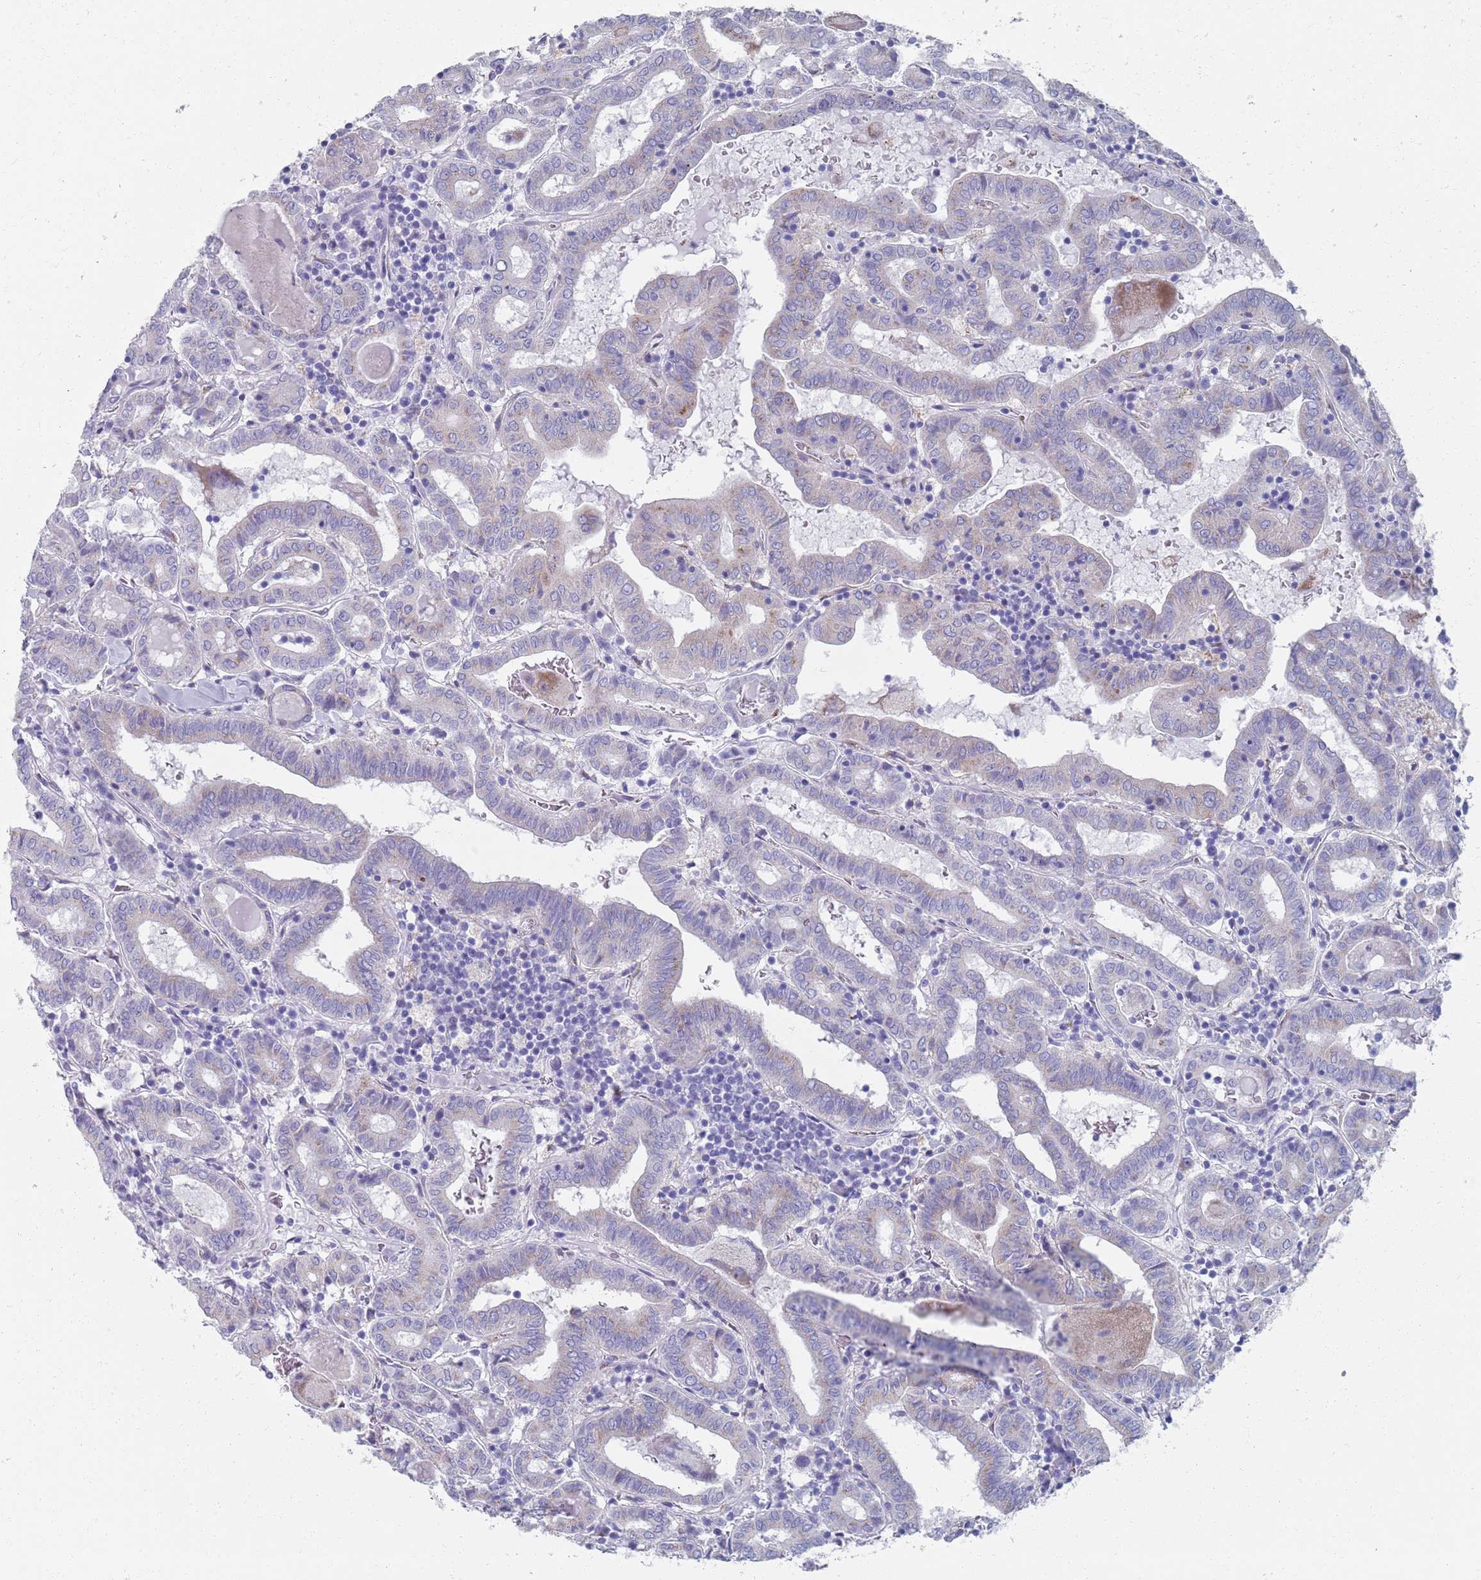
{"staining": {"intensity": "negative", "quantity": "none", "location": "none"}, "tissue": "thyroid cancer", "cell_type": "Tumor cells", "image_type": "cancer", "snomed": [{"axis": "morphology", "description": "Papillary adenocarcinoma, NOS"}, {"axis": "topography", "description": "Thyroid gland"}], "caption": "Tumor cells are negative for protein expression in human thyroid cancer.", "gene": "PLOD1", "patient": {"sex": "female", "age": 72}}